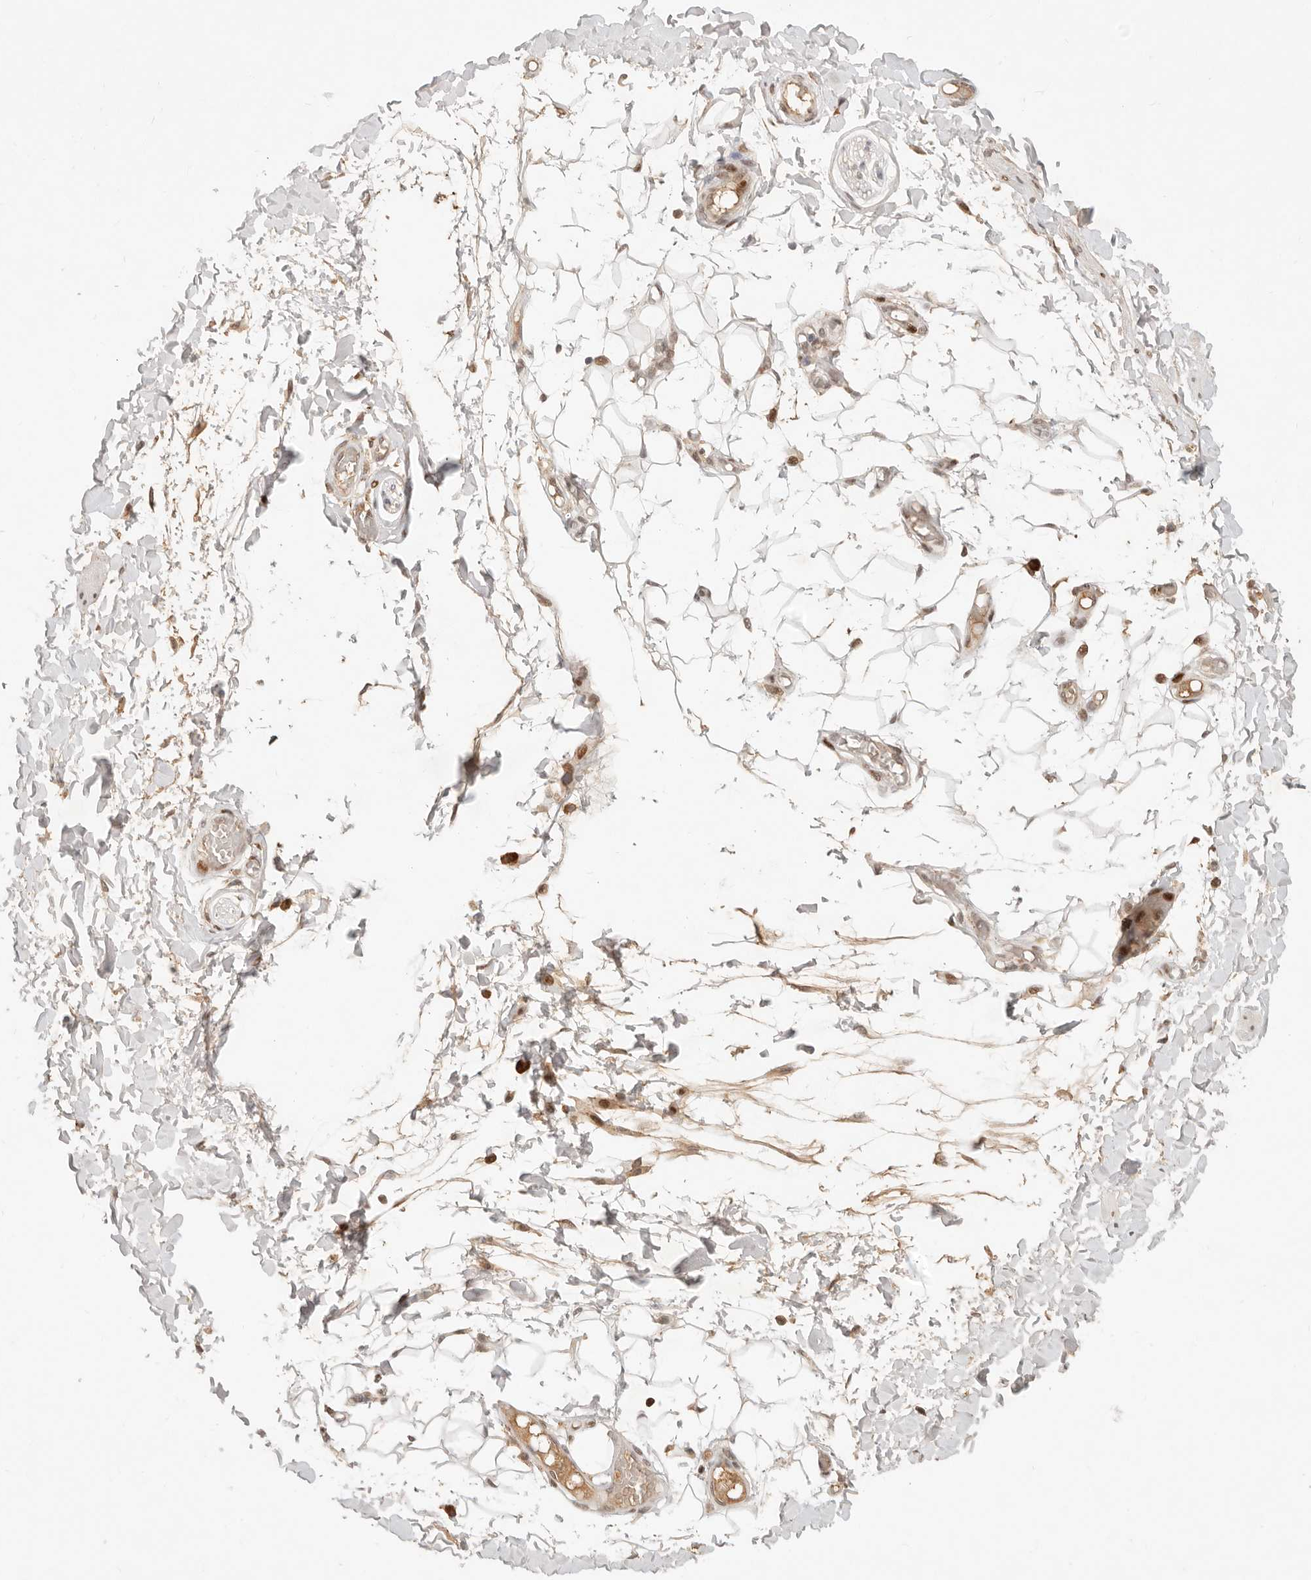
{"staining": {"intensity": "strong", "quantity": ">75%", "location": "cytoplasmic/membranous"}, "tissue": "adipose tissue", "cell_type": "Adipocytes", "image_type": "normal", "snomed": [{"axis": "morphology", "description": "Normal tissue, NOS"}, {"axis": "topography", "description": "Adipose tissue"}, {"axis": "topography", "description": "Vascular tissue"}, {"axis": "topography", "description": "Peripheral nerve tissue"}], "caption": "Protein staining by IHC displays strong cytoplasmic/membranous expression in approximately >75% of adipocytes in normal adipose tissue. (DAB (3,3'-diaminobenzidine) IHC with brightfield microscopy, high magnification).", "gene": "NPAS2", "patient": {"sex": "male", "age": 25}}